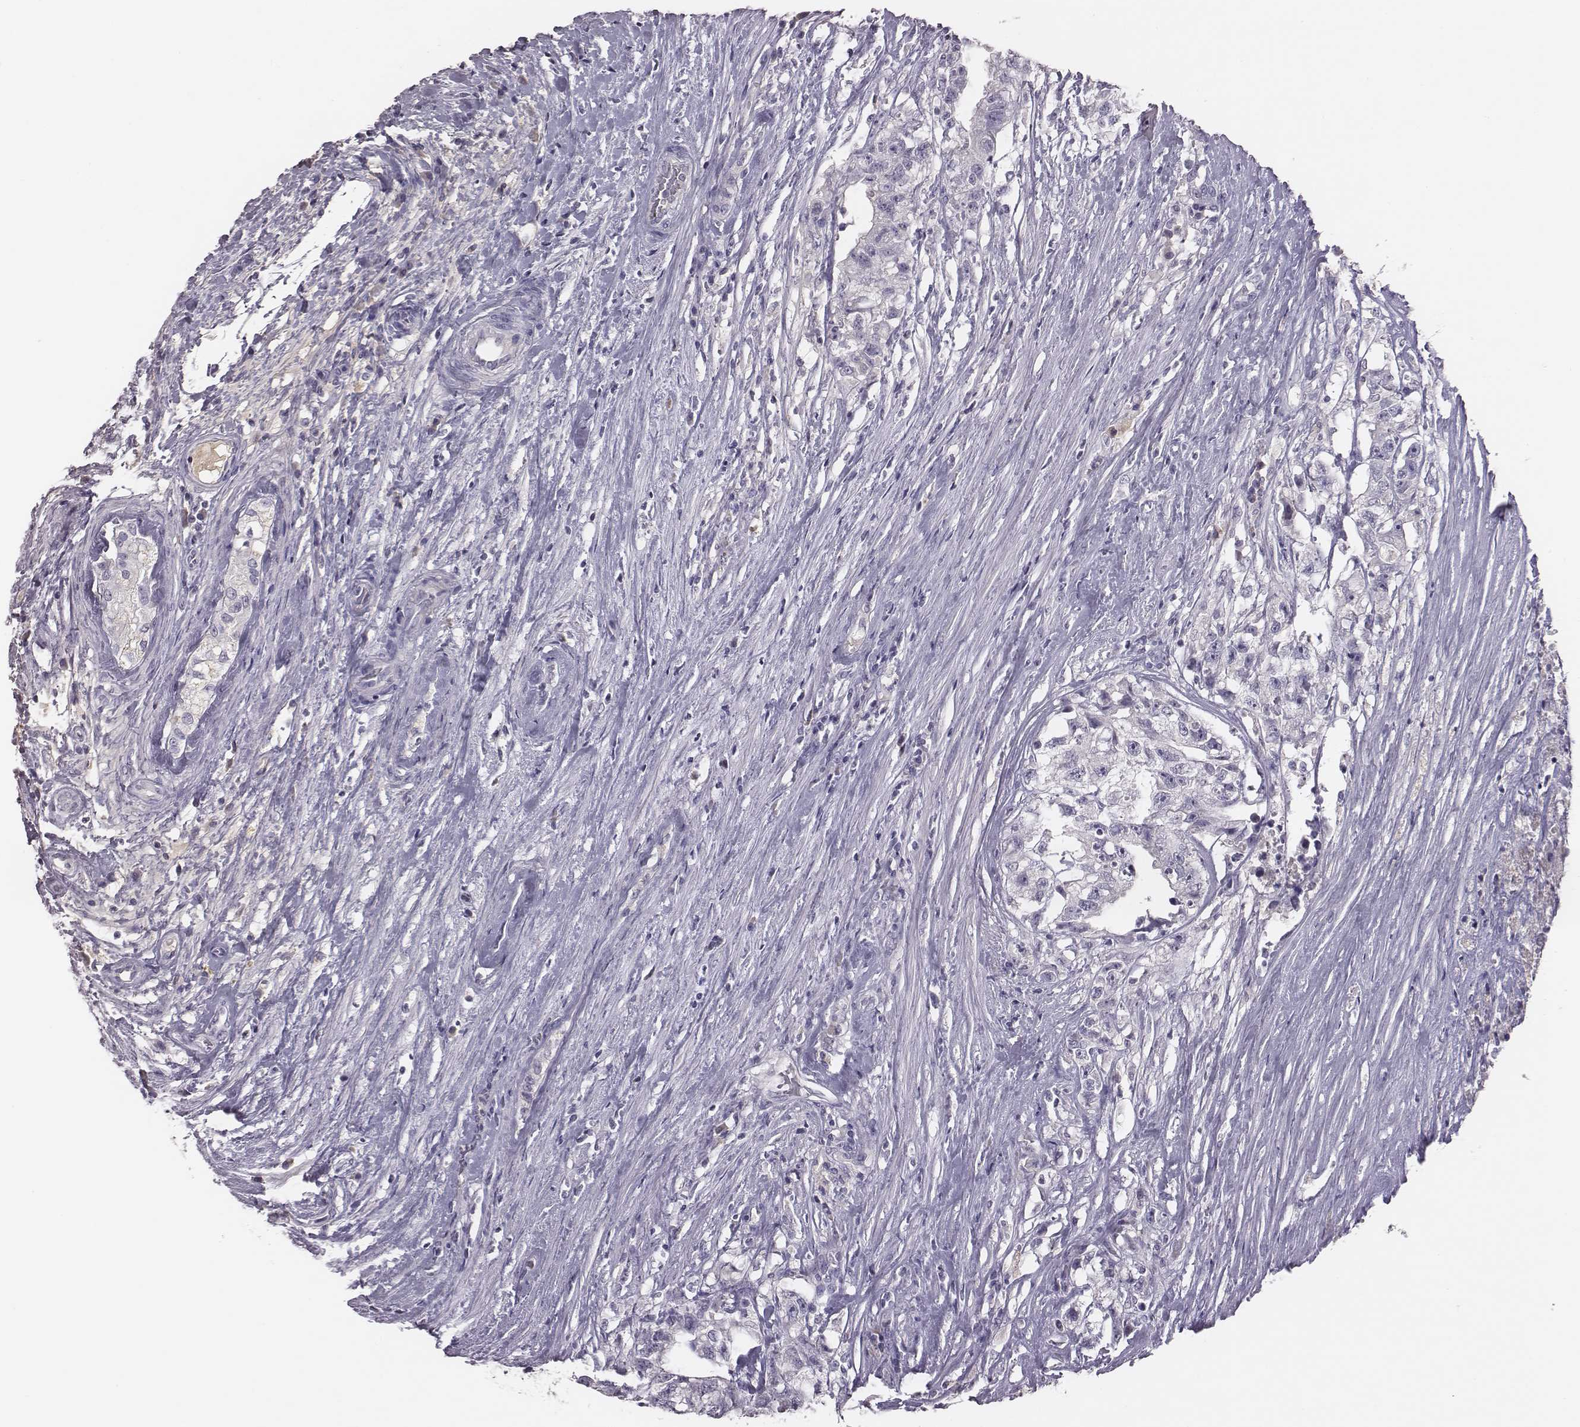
{"staining": {"intensity": "negative", "quantity": "none", "location": "none"}, "tissue": "testis cancer", "cell_type": "Tumor cells", "image_type": "cancer", "snomed": [{"axis": "morphology", "description": "Seminoma, NOS"}, {"axis": "morphology", "description": "Carcinoma, Embryonal, NOS"}, {"axis": "topography", "description": "Testis"}], "caption": "The histopathology image shows no staining of tumor cells in testis cancer (embryonal carcinoma).", "gene": "EN1", "patient": {"sex": "male", "age": 41}}